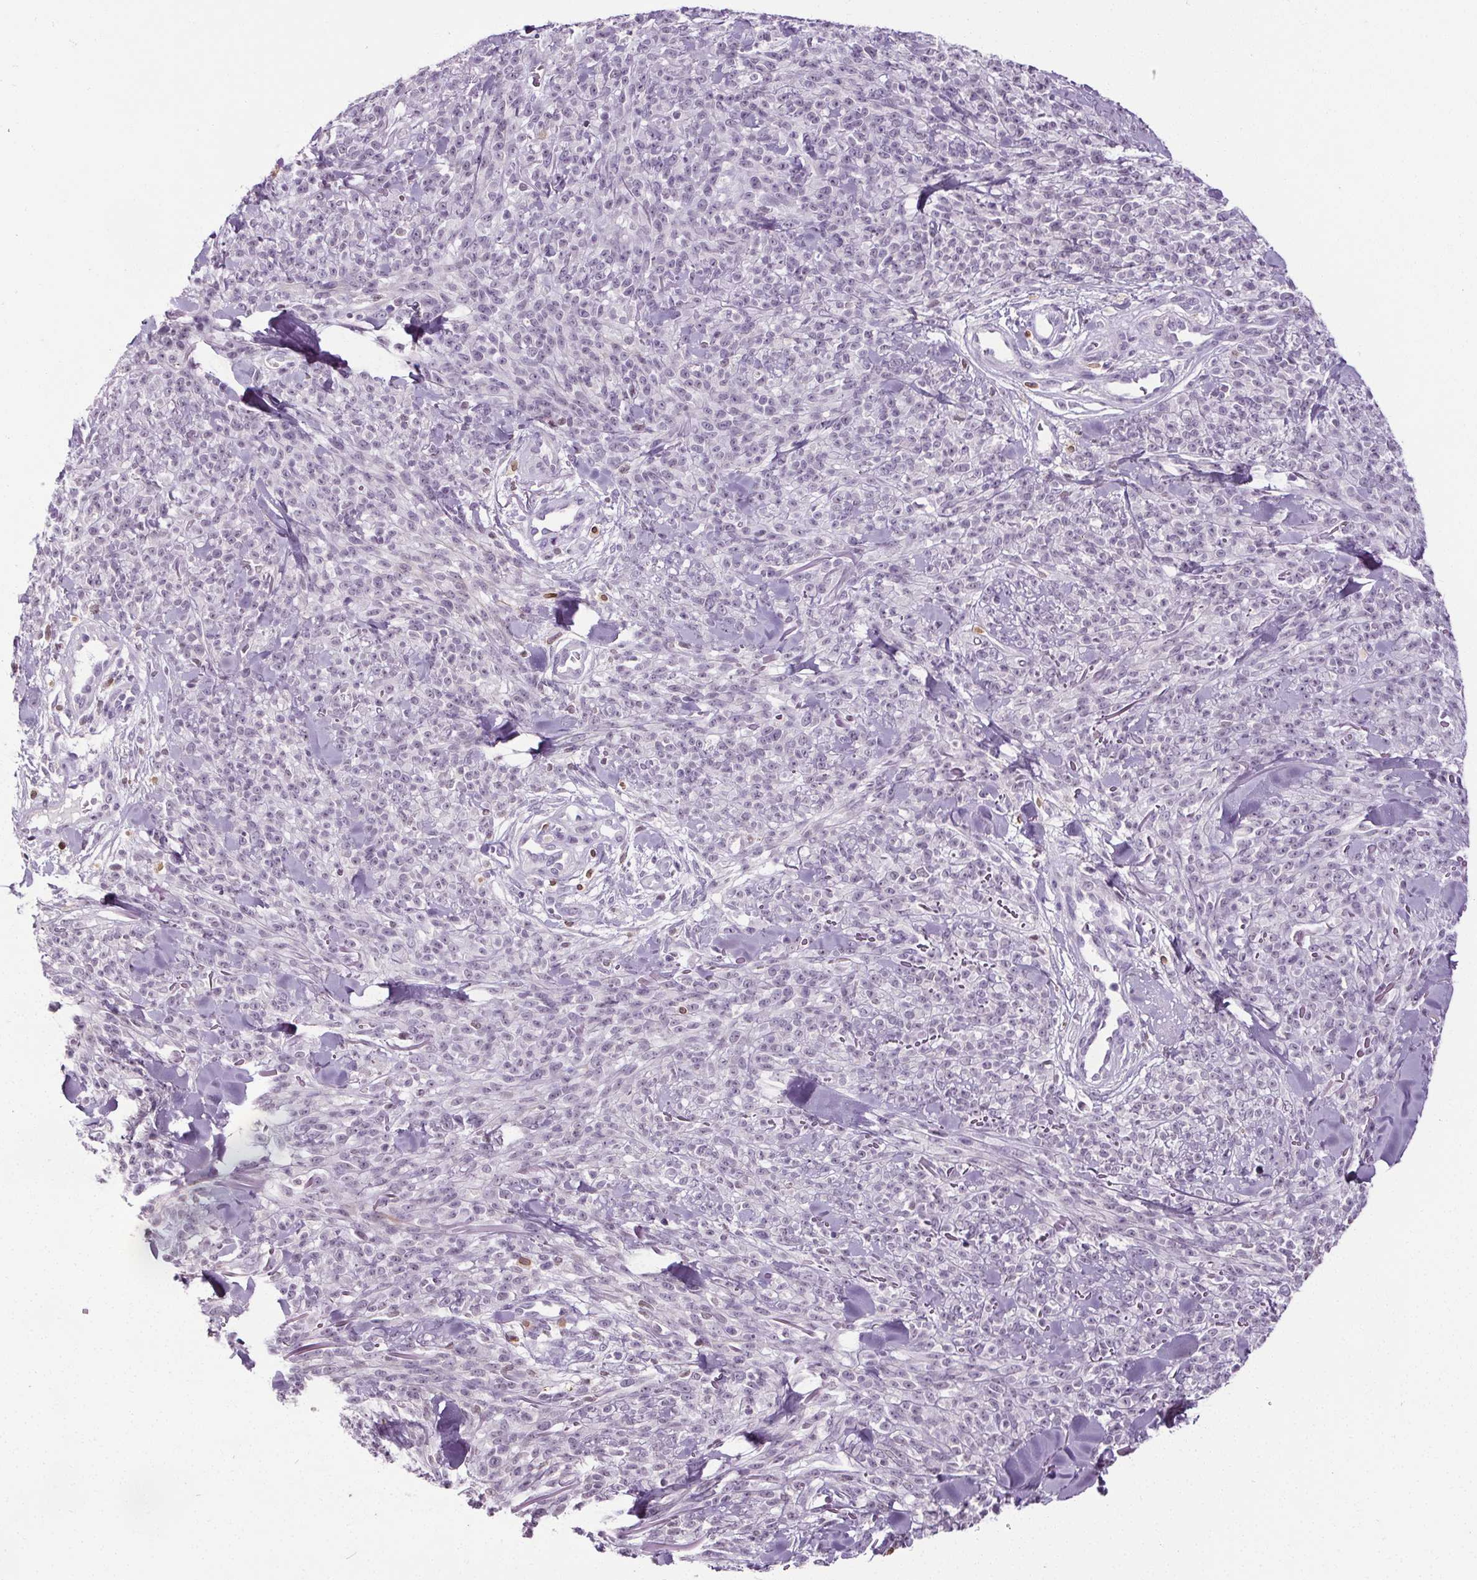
{"staining": {"intensity": "negative", "quantity": "none", "location": "none"}, "tissue": "melanoma", "cell_type": "Tumor cells", "image_type": "cancer", "snomed": [{"axis": "morphology", "description": "Malignant melanoma, NOS"}, {"axis": "topography", "description": "Skin"}, {"axis": "topography", "description": "Skin of trunk"}], "caption": "Tumor cells show no significant expression in malignant melanoma. (DAB (3,3'-diaminobenzidine) immunohistochemistry (IHC) visualized using brightfield microscopy, high magnification).", "gene": "TMEM240", "patient": {"sex": "male", "age": 74}}